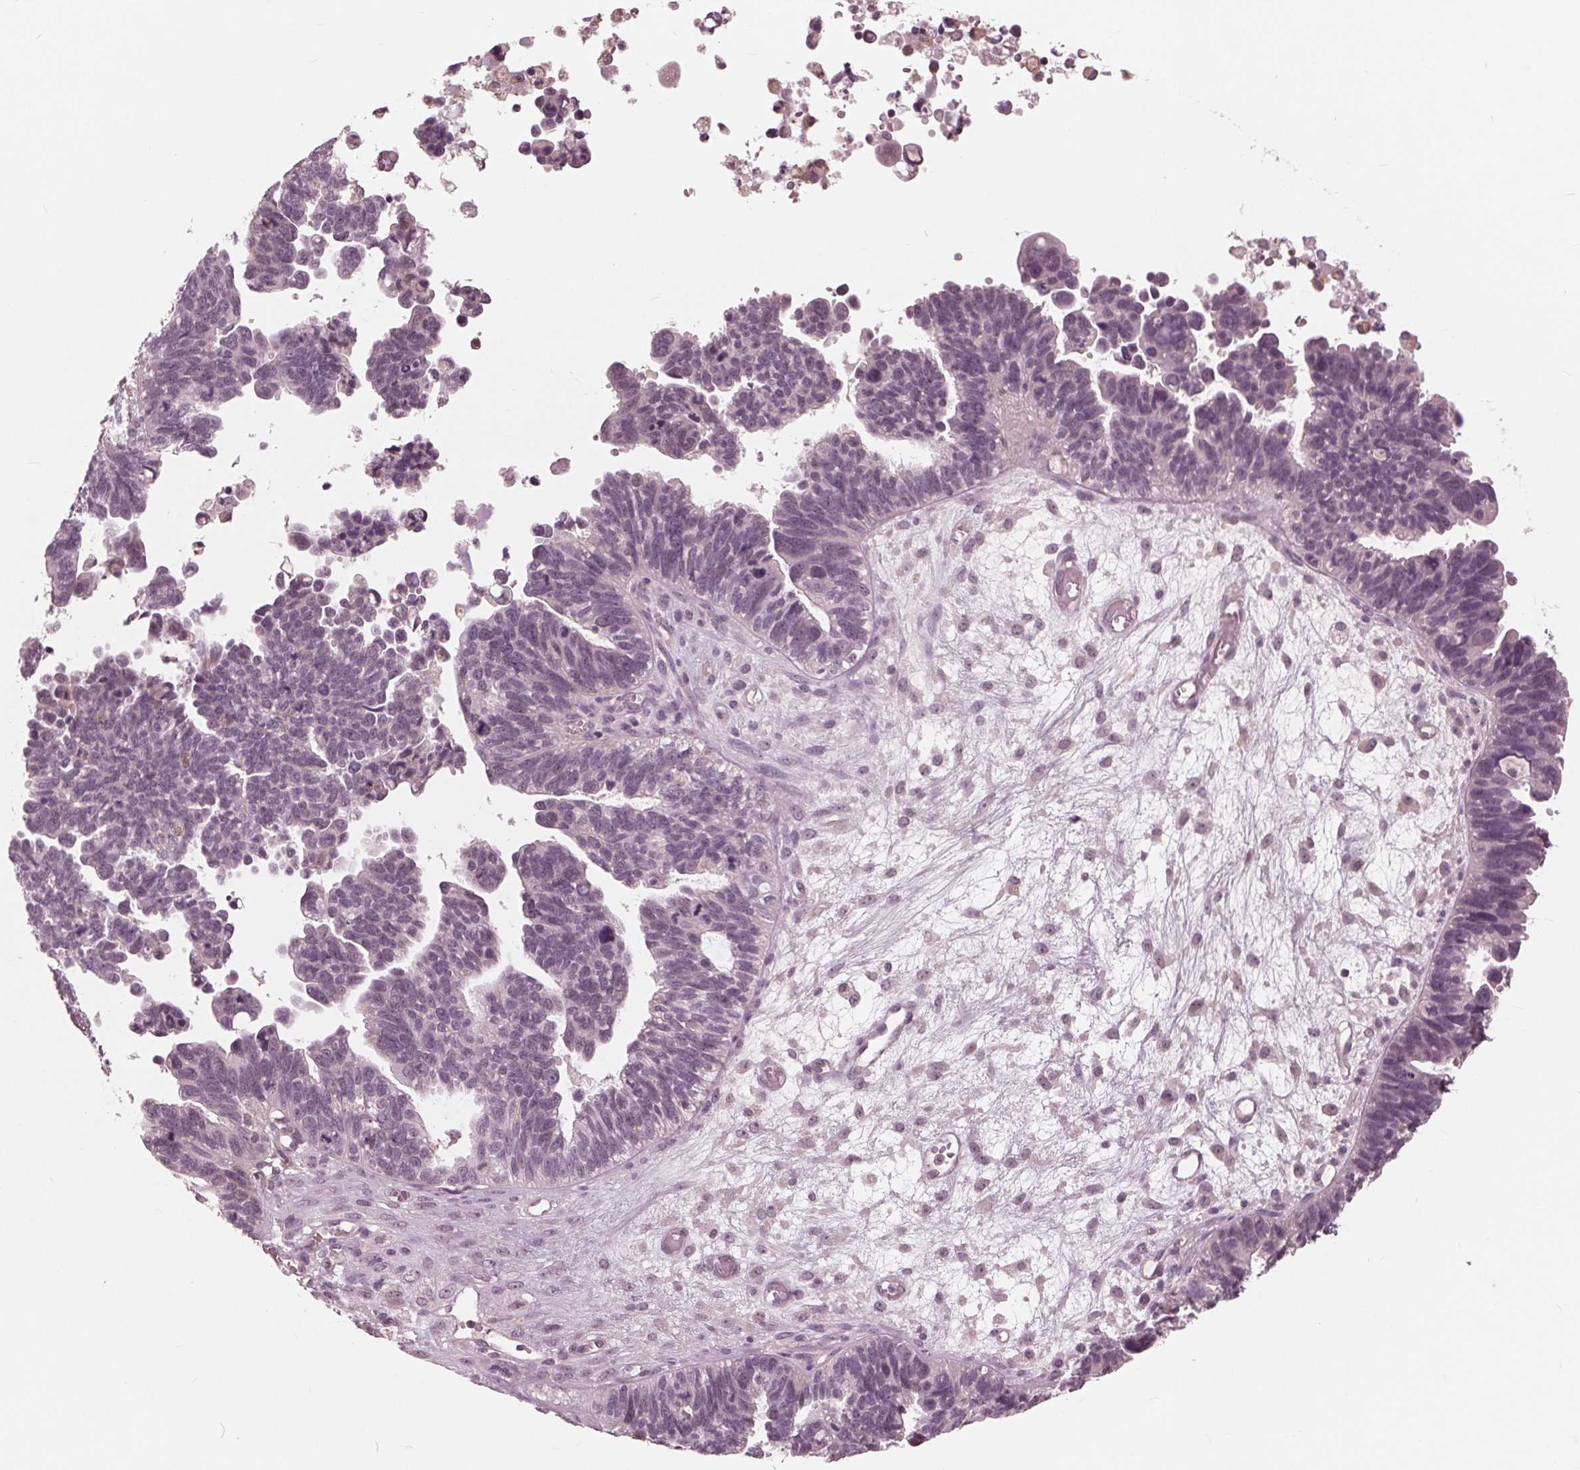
{"staining": {"intensity": "negative", "quantity": "none", "location": "none"}, "tissue": "ovarian cancer", "cell_type": "Tumor cells", "image_type": "cancer", "snomed": [{"axis": "morphology", "description": "Cystadenocarcinoma, serous, NOS"}, {"axis": "topography", "description": "Ovary"}], "caption": "A histopathology image of human ovarian cancer (serous cystadenocarcinoma) is negative for staining in tumor cells. (IHC, brightfield microscopy, high magnification).", "gene": "ING3", "patient": {"sex": "female", "age": 60}}